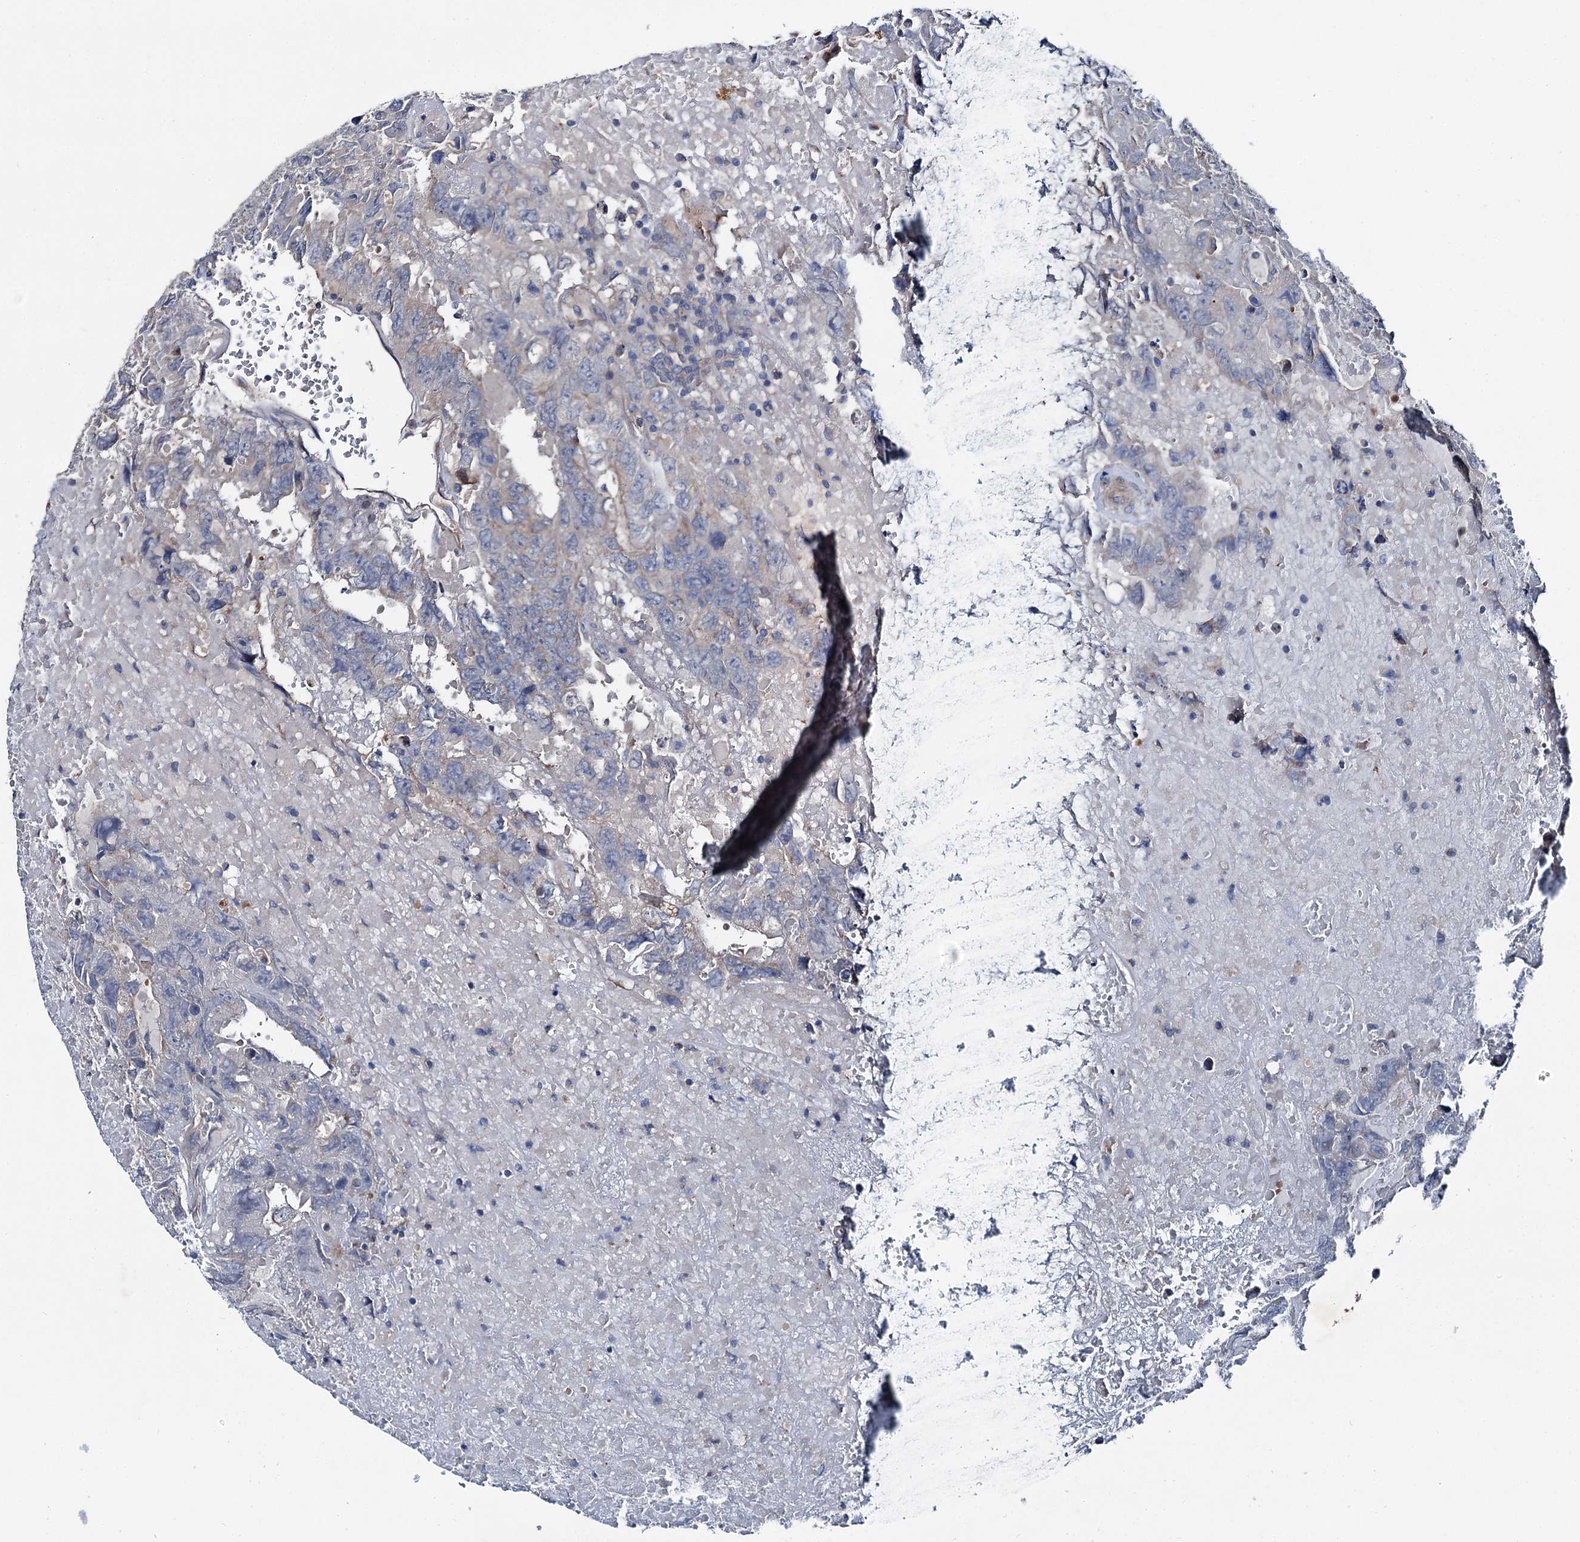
{"staining": {"intensity": "weak", "quantity": "<25%", "location": "cytoplasmic/membranous"}, "tissue": "testis cancer", "cell_type": "Tumor cells", "image_type": "cancer", "snomed": [{"axis": "morphology", "description": "Carcinoma, Embryonal, NOS"}, {"axis": "topography", "description": "Testis"}], "caption": "Immunohistochemical staining of testis embryonal carcinoma shows no significant staining in tumor cells.", "gene": "SLC22A25", "patient": {"sex": "male", "age": 45}}